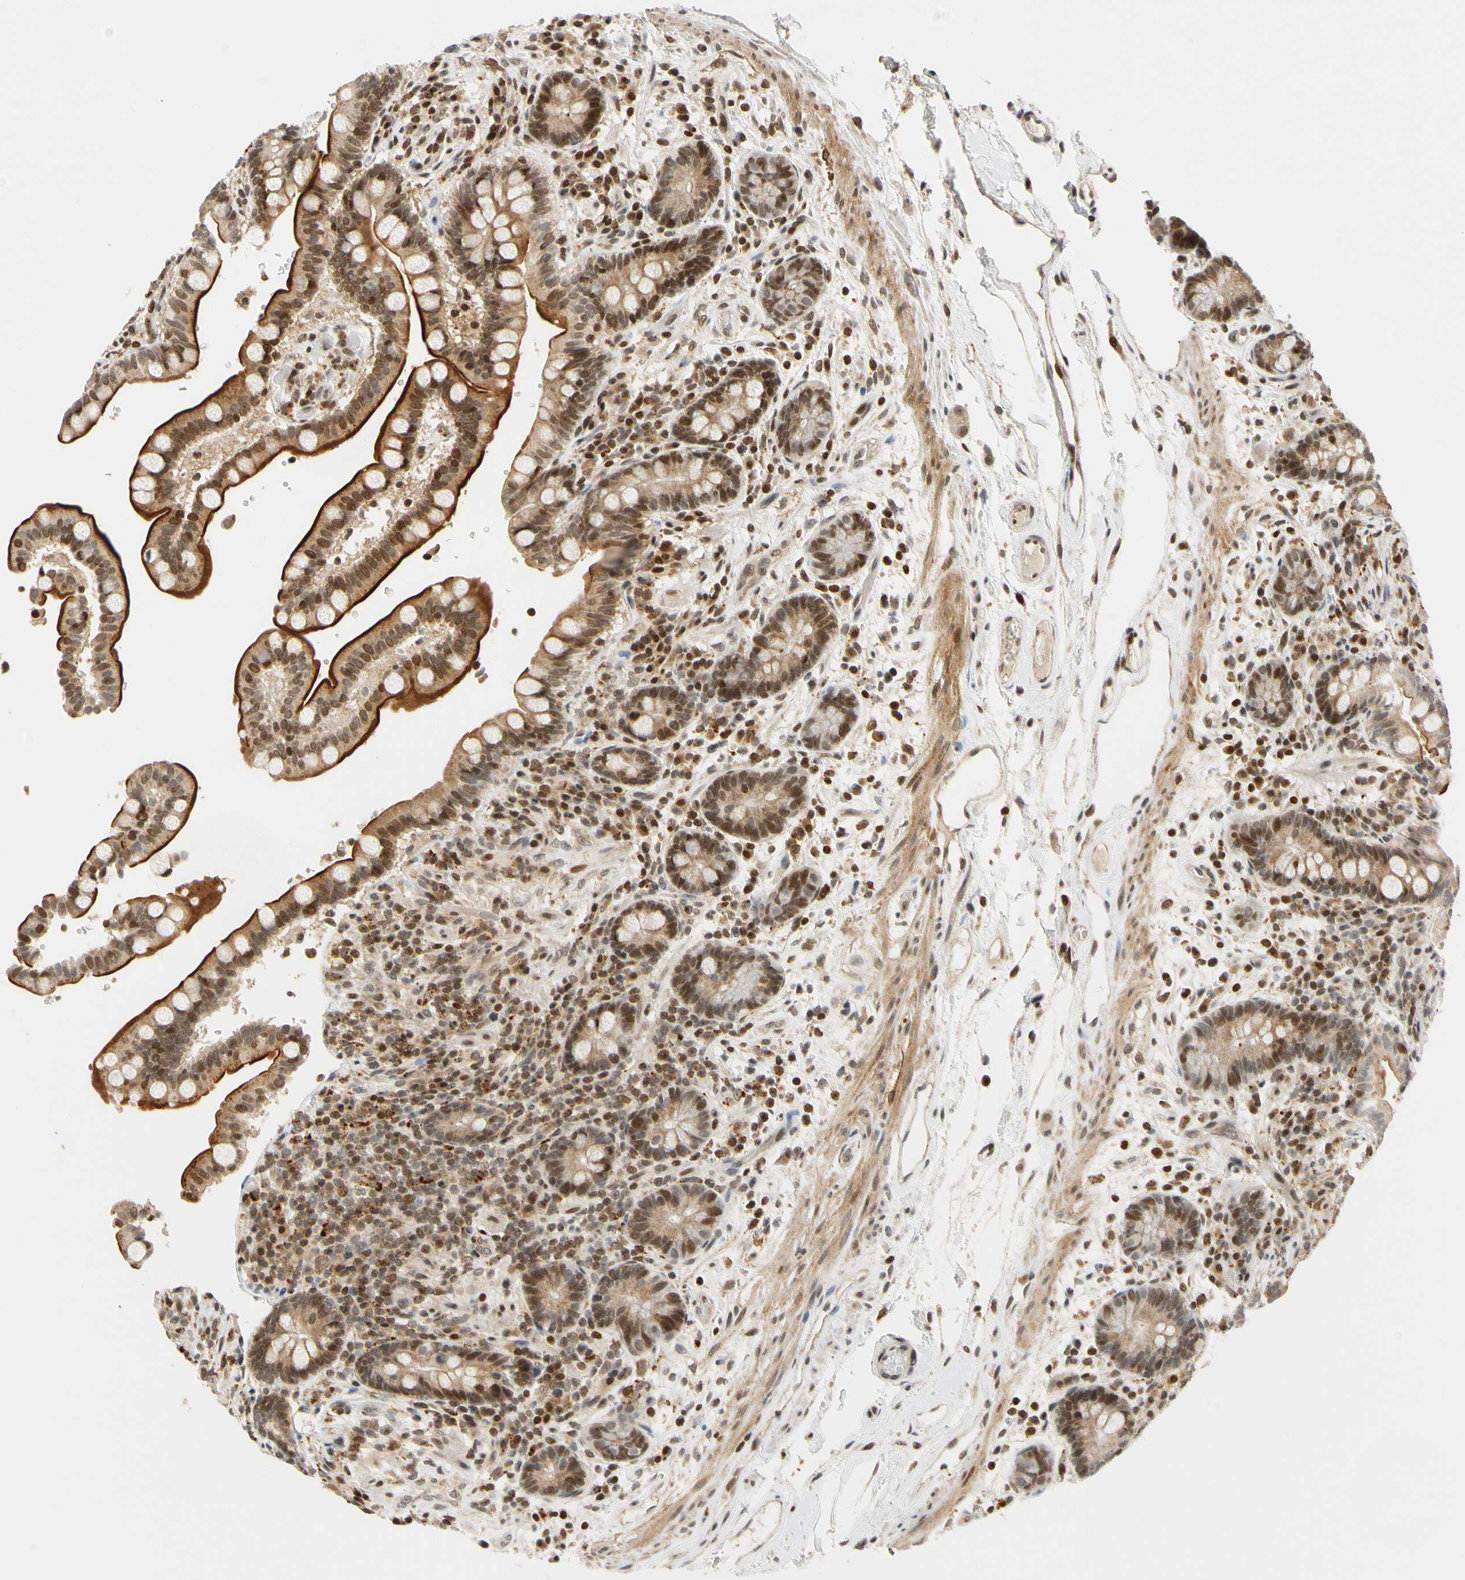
{"staining": {"intensity": "moderate", "quantity": ">75%", "location": "cytoplasmic/membranous,nuclear"}, "tissue": "colon", "cell_type": "Endothelial cells", "image_type": "normal", "snomed": [{"axis": "morphology", "description": "Normal tissue, NOS"}, {"axis": "topography", "description": "Colon"}], "caption": "DAB immunohistochemical staining of benign human colon displays moderate cytoplasmic/membranous,nuclear protein expression in approximately >75% of endothelial cells.", "gene": "CDK7", "patient": {"sex": "male", "age": 73}}